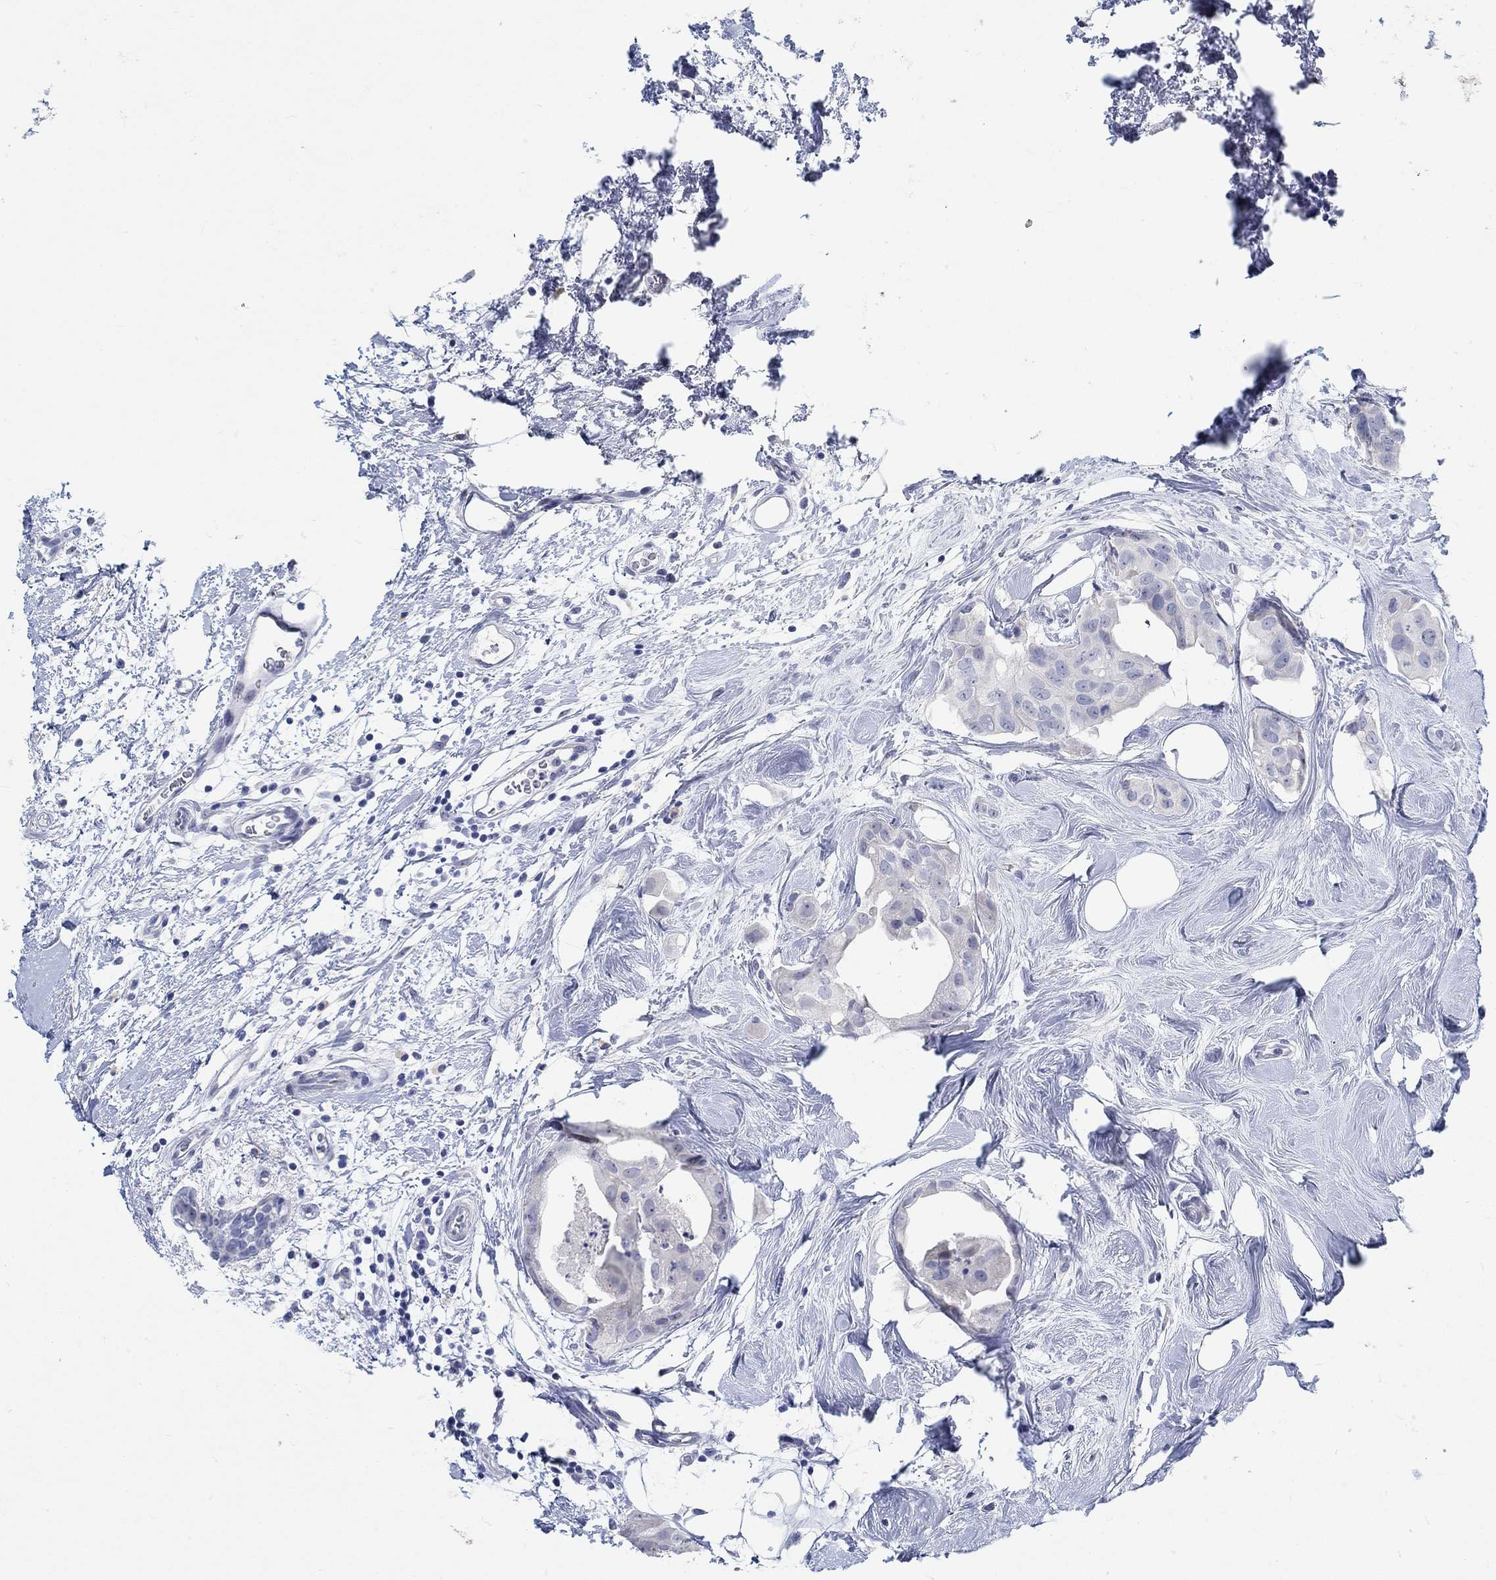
{"staining": {"intensity": "negative", "quantity": "none", "location": "none"}, "tissue": "breast cancer", "cell_type": "Tumor cells", "image_type": "cancer", "snomed": [{"axis": "morphology", "description": "Normal tissue, NOS"}, {"axis": "morphology", "description": "Duct carcinoma"}, {"axis": "topography", "description": "Breast"}], "caption": "Breast infiltrating ductal carcinoma stained for a protein using IHC demonstrates no positivity tumor cells.", "gene": "GRIA3", "patient": {"sex": "female", "age": 40}}